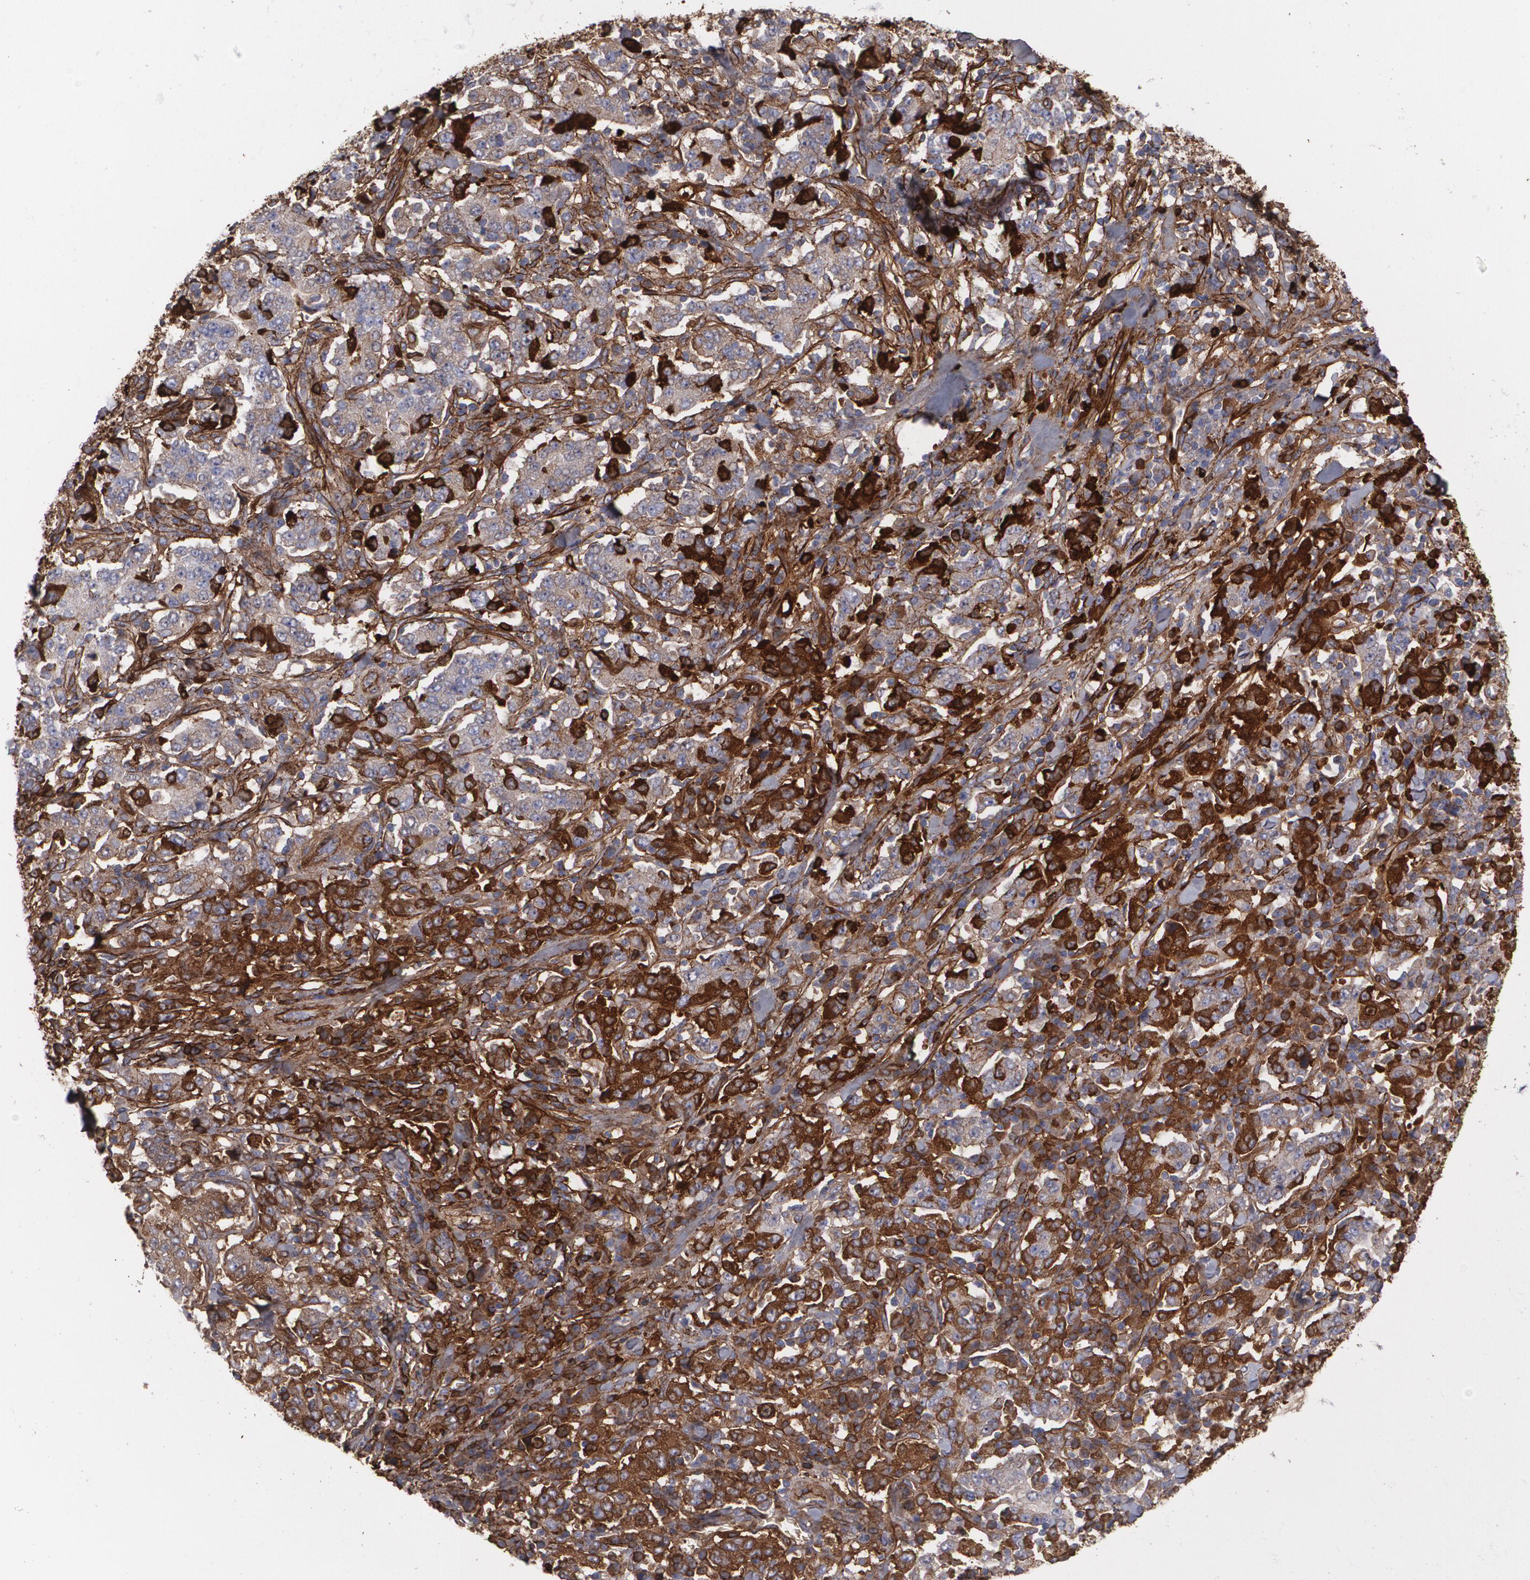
{"staining": {"intensity": "moderate", "quantity": ">75%", "location": "cytoplasmic/membranous"}, "tissue": "stomach cancer", "cell_type": "Tumor cells", "image_type": "cancer", "snomed": [{"axis": "morphology", "description": "Normal tissue, NOS"}, {"axis": "morphology", "description": "Adenocarcinoma, NOS"}, {"axis": "topography", "description": "Stomach, upper"}, {"axis": "topography", "description": "Stomach"}], "caption": "The image exhibits a brown stain indicating the presence of a protein in the cytoplasmic/membranous of tumor cells in stomach cancer.", "gene": "FBLN1", "patient": {"sex": "male", "age": 59}}